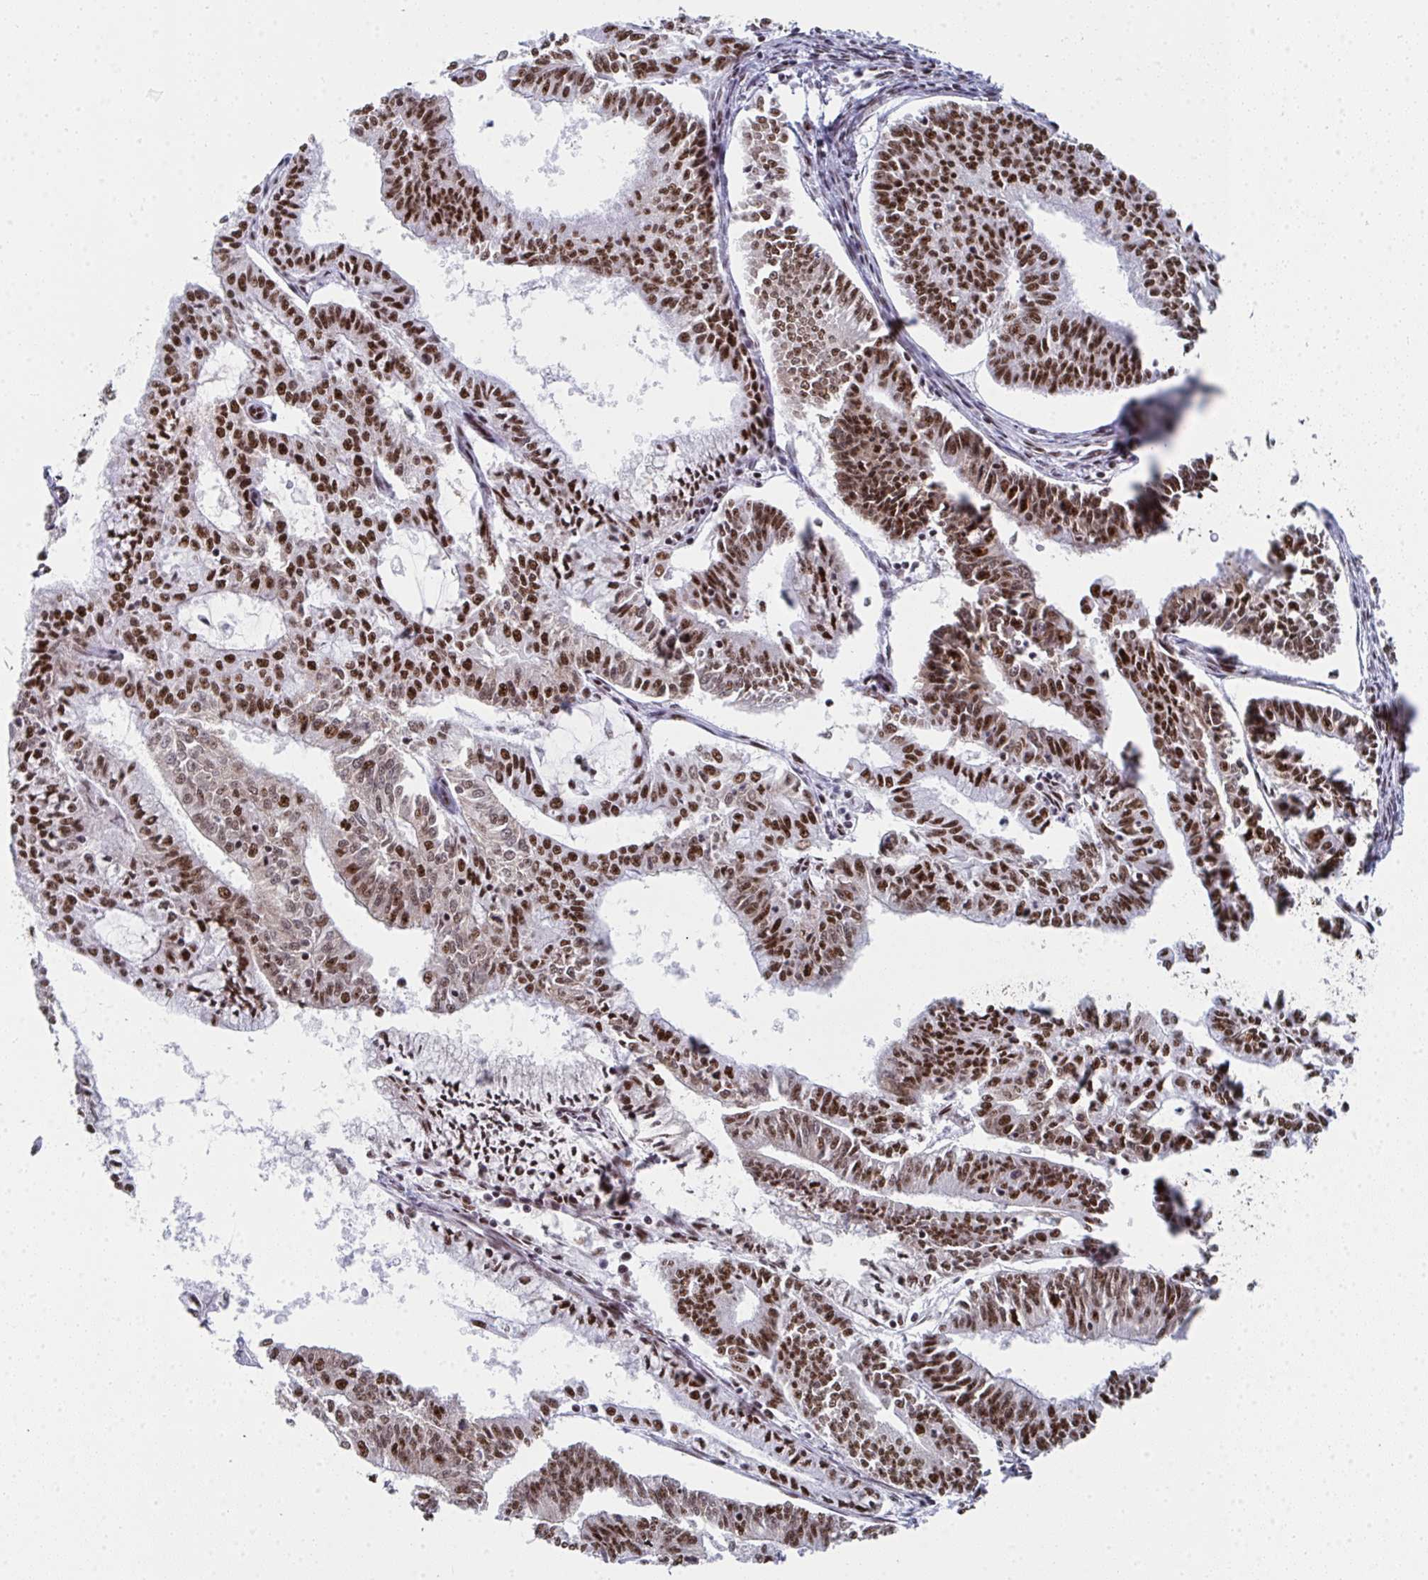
{"staining": {"intensity": "strong", "quantity": ">75%", "location": "nuclear"}, "tissue": "endometrial cancer", "cell_type": "Tumor cells", "image_type": "cancer", "snomed": [{"axis": "morphology", "description": "Adenocarcinoma, NOS"}, {"axis": "topography", "description": "Endometrium"}], "caption": "Endometrial adenocarcinoma was stained to show a protein in brown. There is high levels of strong nuclear expression in about >75% of tumor cells. Using DAB (brown) and hematoxylin (blue) stains, captured at high magnification using brightfield microscopy.", "gene": "SNRNP70", "patient": {"sex": "female", "age": 61}}